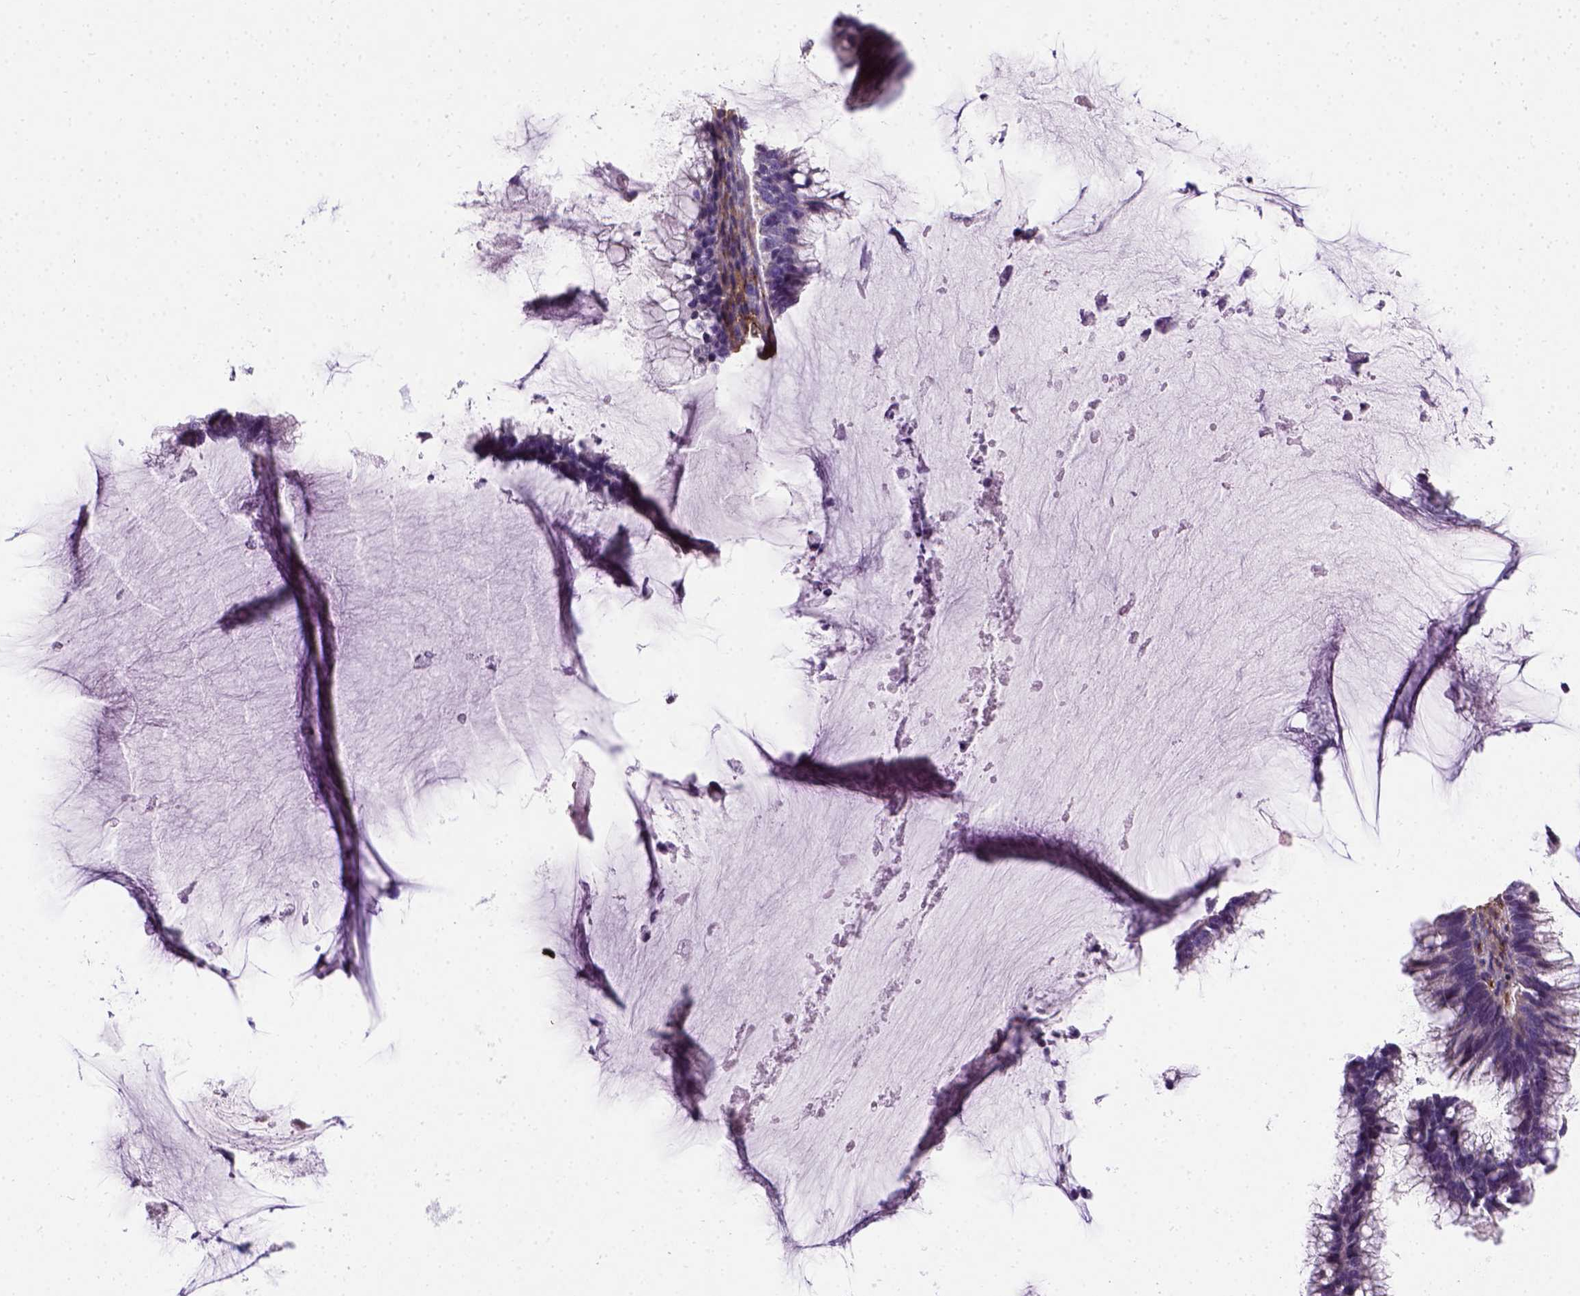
{"staining": {"intensity": "negative", "quantity": "none", "location": "none"}, "tissue": "ovarian cancer", "cell_type": "Tumor cells", "image_type": "cancer", "snomed": [{"axis": "morphology", "description": "Cystadenocarcinoma, mucinous, NOS"}, {"axis": "topography", "description": "Ovary"}], "caption": "Ovarian cancer stained for a protein using IHC exhibits no expression tumor cells.", "gene": "ENG", "patient": {"sex": "female", "age": 38}}